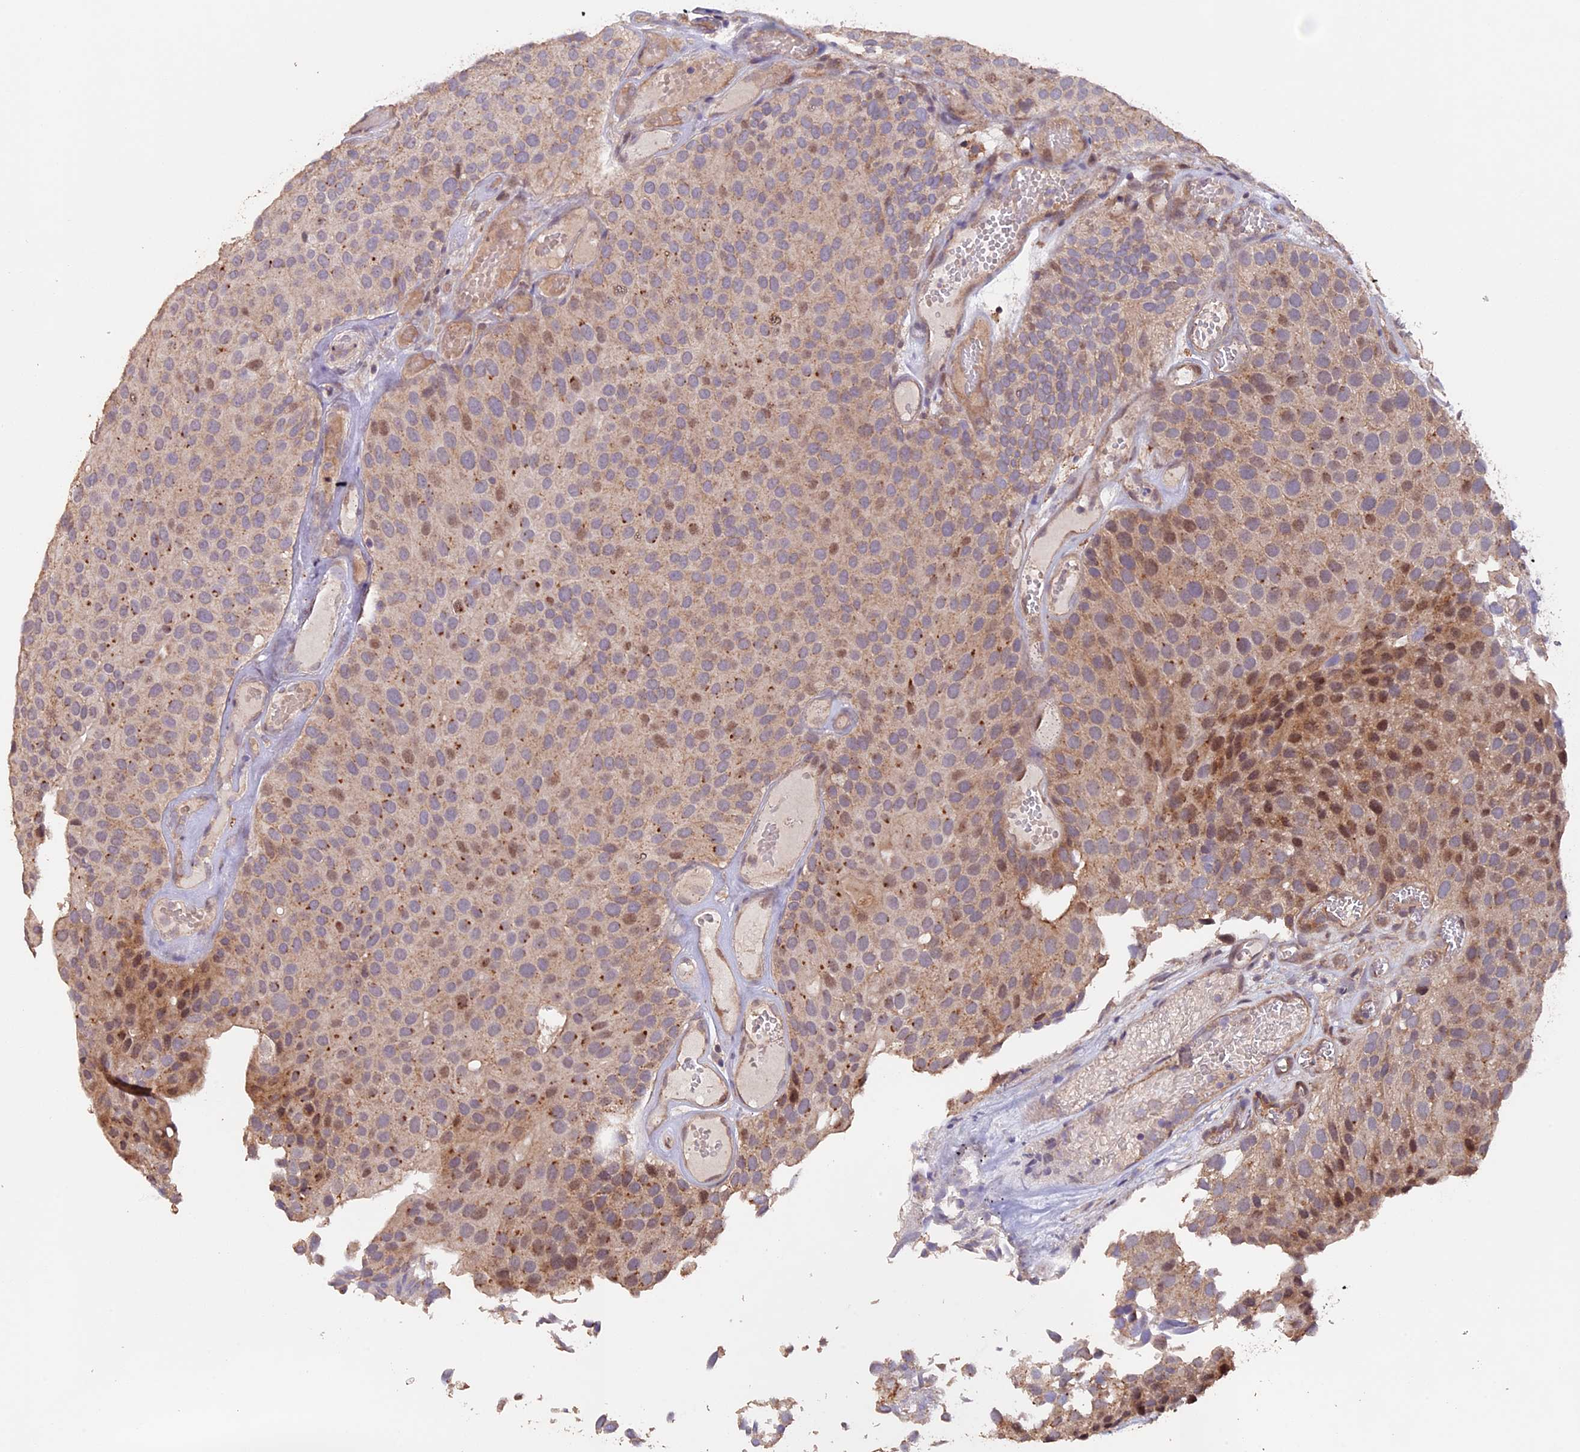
{"staining": {"intensity": "weak", "quantity": "25%-75%", "location": "cytoplasmic/membranous,nuclear"}, "tissue": "urothelial cancer", "cell_type": "Tumor cells", "image_type": "cancer", "snomed": [{"axis": "morphology", "description": "Urothelial carcinoma, Low grade"}, {"axis": "topography", "description": "Urinary bladder"}], "caption": "Protein staining exhibits weak cytoplasmic/membranous and nuclear positivity in approximately 25%-75% of tumor cells in low-grade urothelial carcinoma. (brown staining indicates protein expression, while blue staining denotes nuclei).", "gene": "GNB5", "patient": {"sex": "male", "age": 89}}